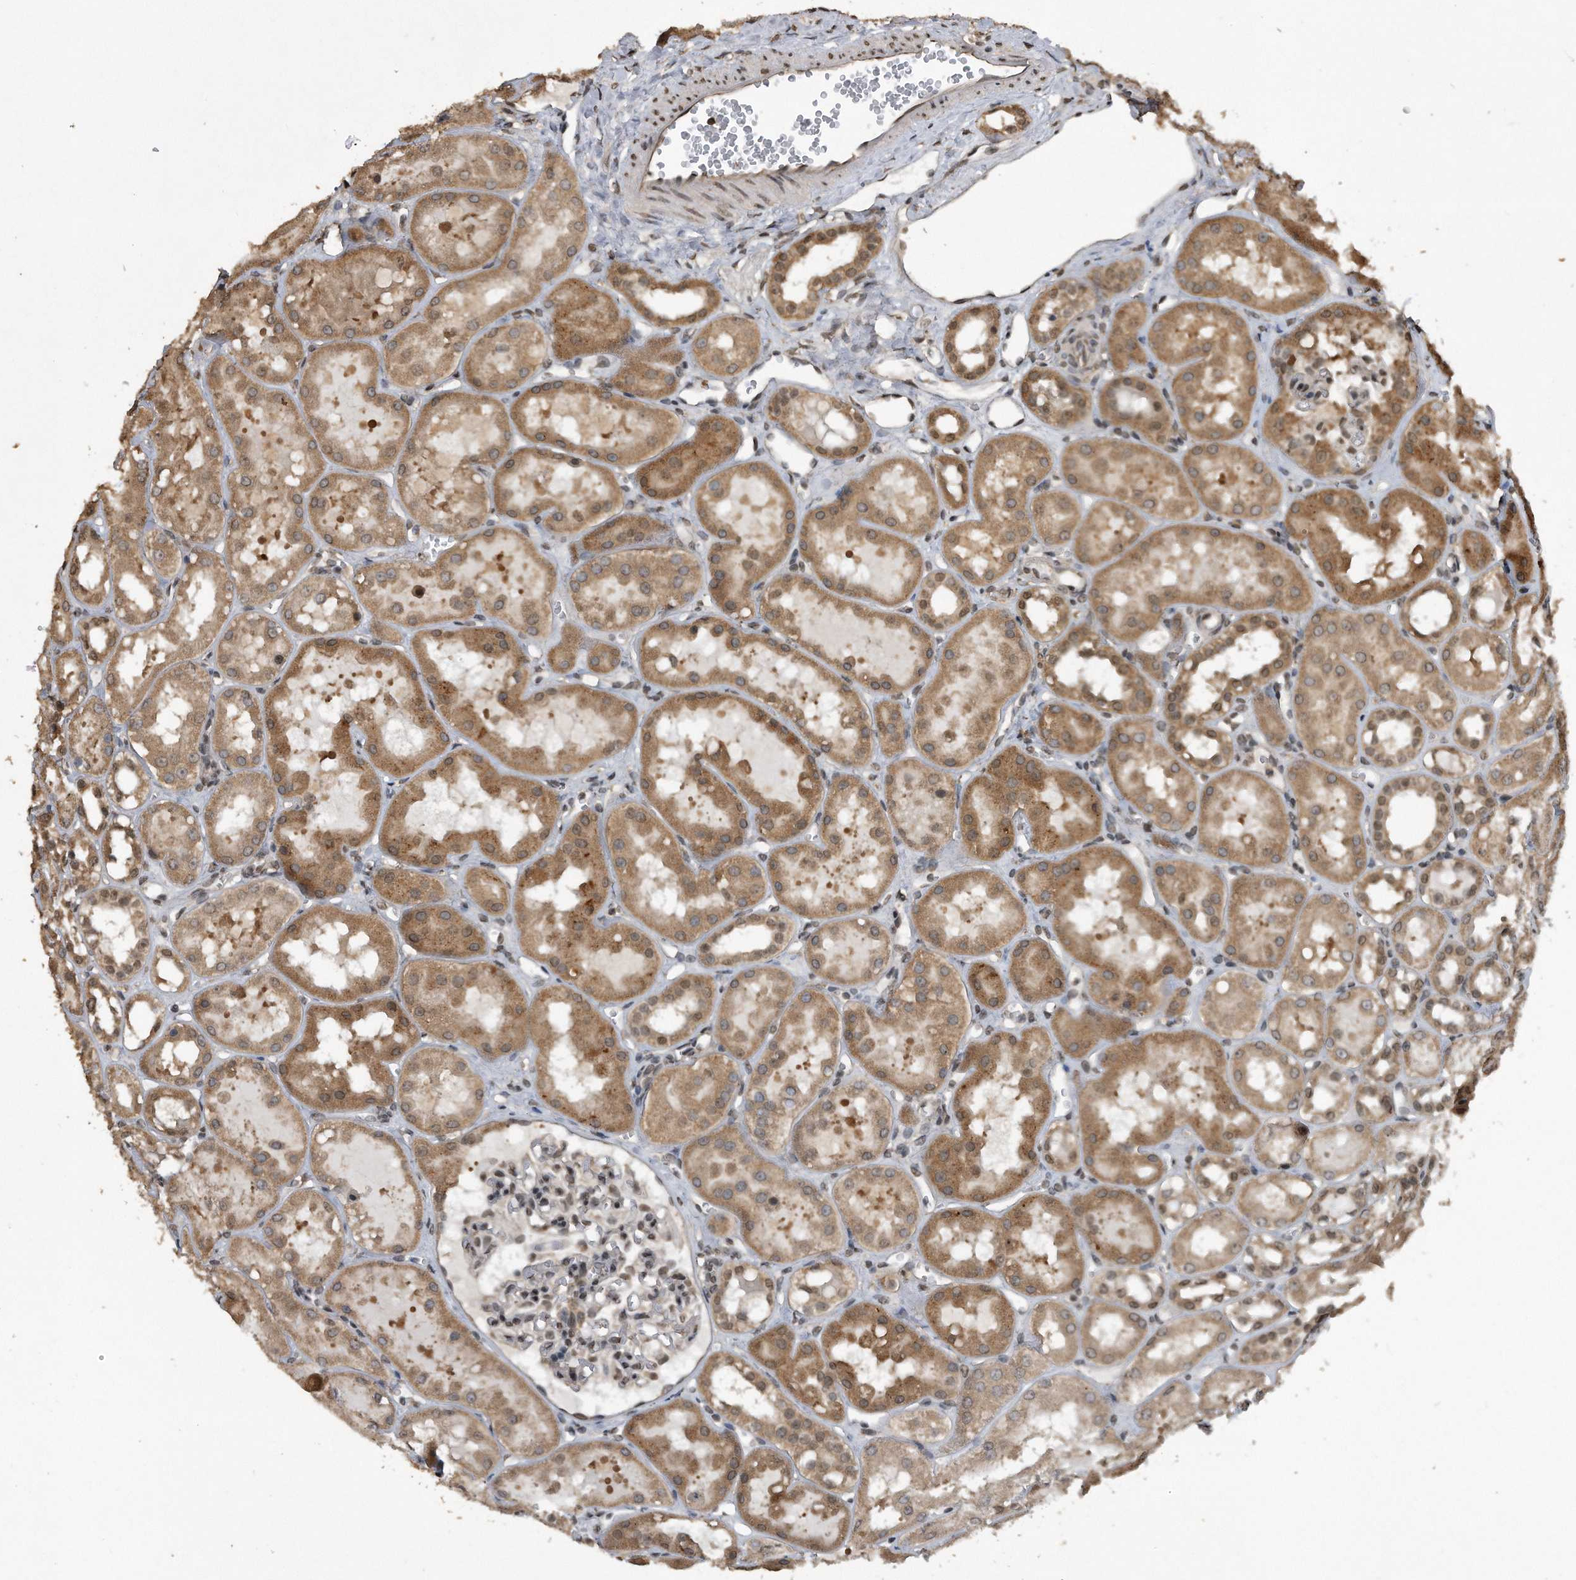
{"staining": {"intensity": "moderate", "quantity": "25%-75%", "location": "nuclear"}, "tissue": "kidney", "cell_type": "Cells in glomeruli", "image_type": "normal", "snomed": [{"axis": "morphology", "description": "Normal tissue, NOS"}, {"axis": "topography", "description": "Kidney"}], "caption": "Cells in glomeruli demonstrate moderate nuclear staining in about 25%-75% of cells in benign kidney. (DAB IHC, brown staining for protein, blue staining for nuclei).", "gene": "CRYZL1", "patient": {"sex": "male", "age": 16}}